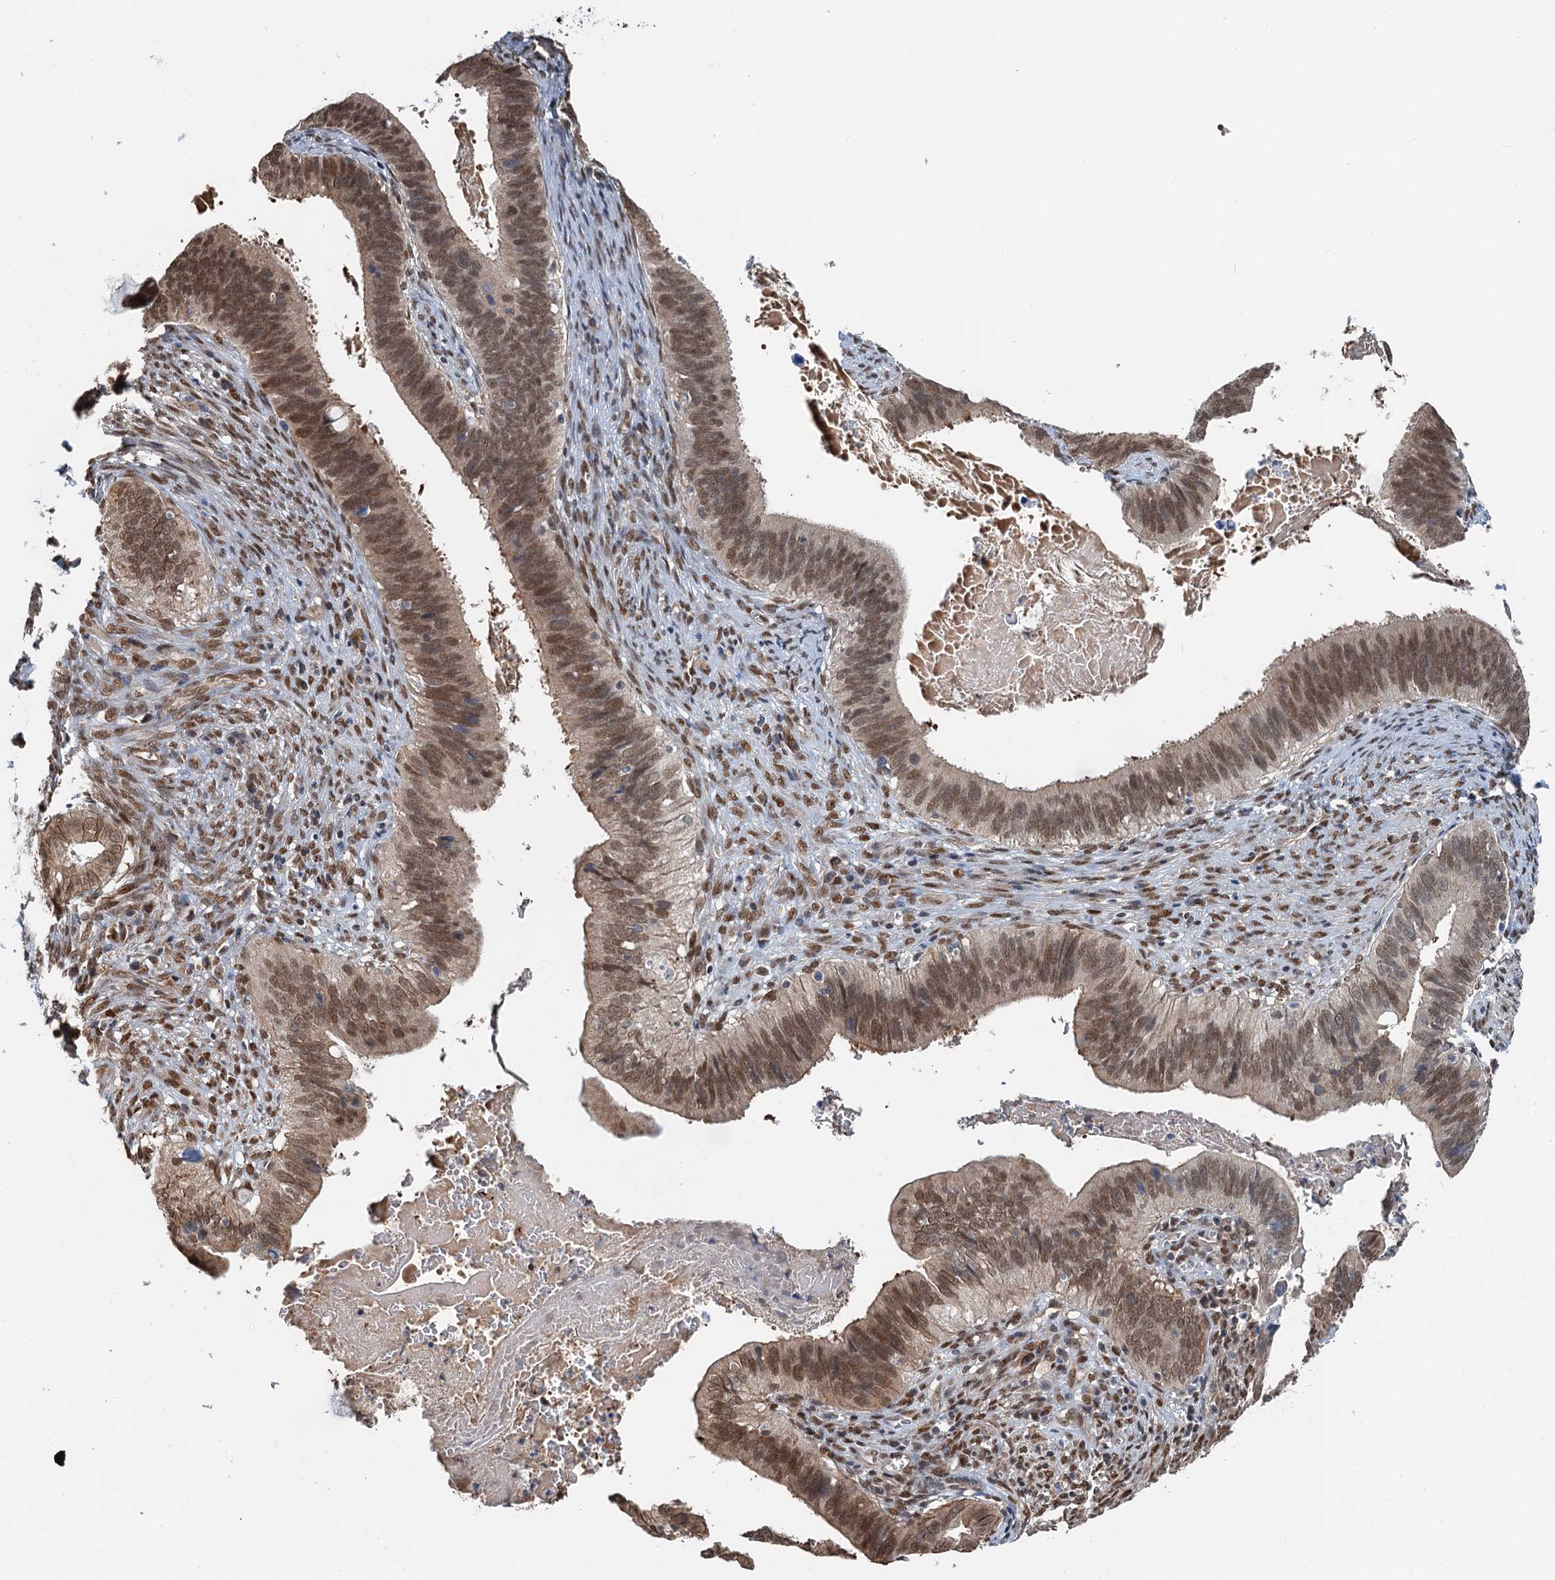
{"staining": {"intensity": "moderate", "quantity": ">75%", "location": "nuclear"}, "tissue": "cervical cancer", "cell_type": "Tumor cells", "image_type": "cancer", "snomed": [{"axis": "morphology", "description": "Adenocarcinoma, NOS"}, {"axis": "topography", "description": "Cervix"}], "caption": "Cervical cancer (adenocarcinoma) was stained to show a protein in brown. There is medium levels of moderate nuclear staining in about >75% of tumor cells. Using DAB (brown) and hematoxylin (blue) stains, captured at high magnification using brightfield microscopy.", "gene": "CFDP1", "patient": {"sex": "female", "age": 42}}